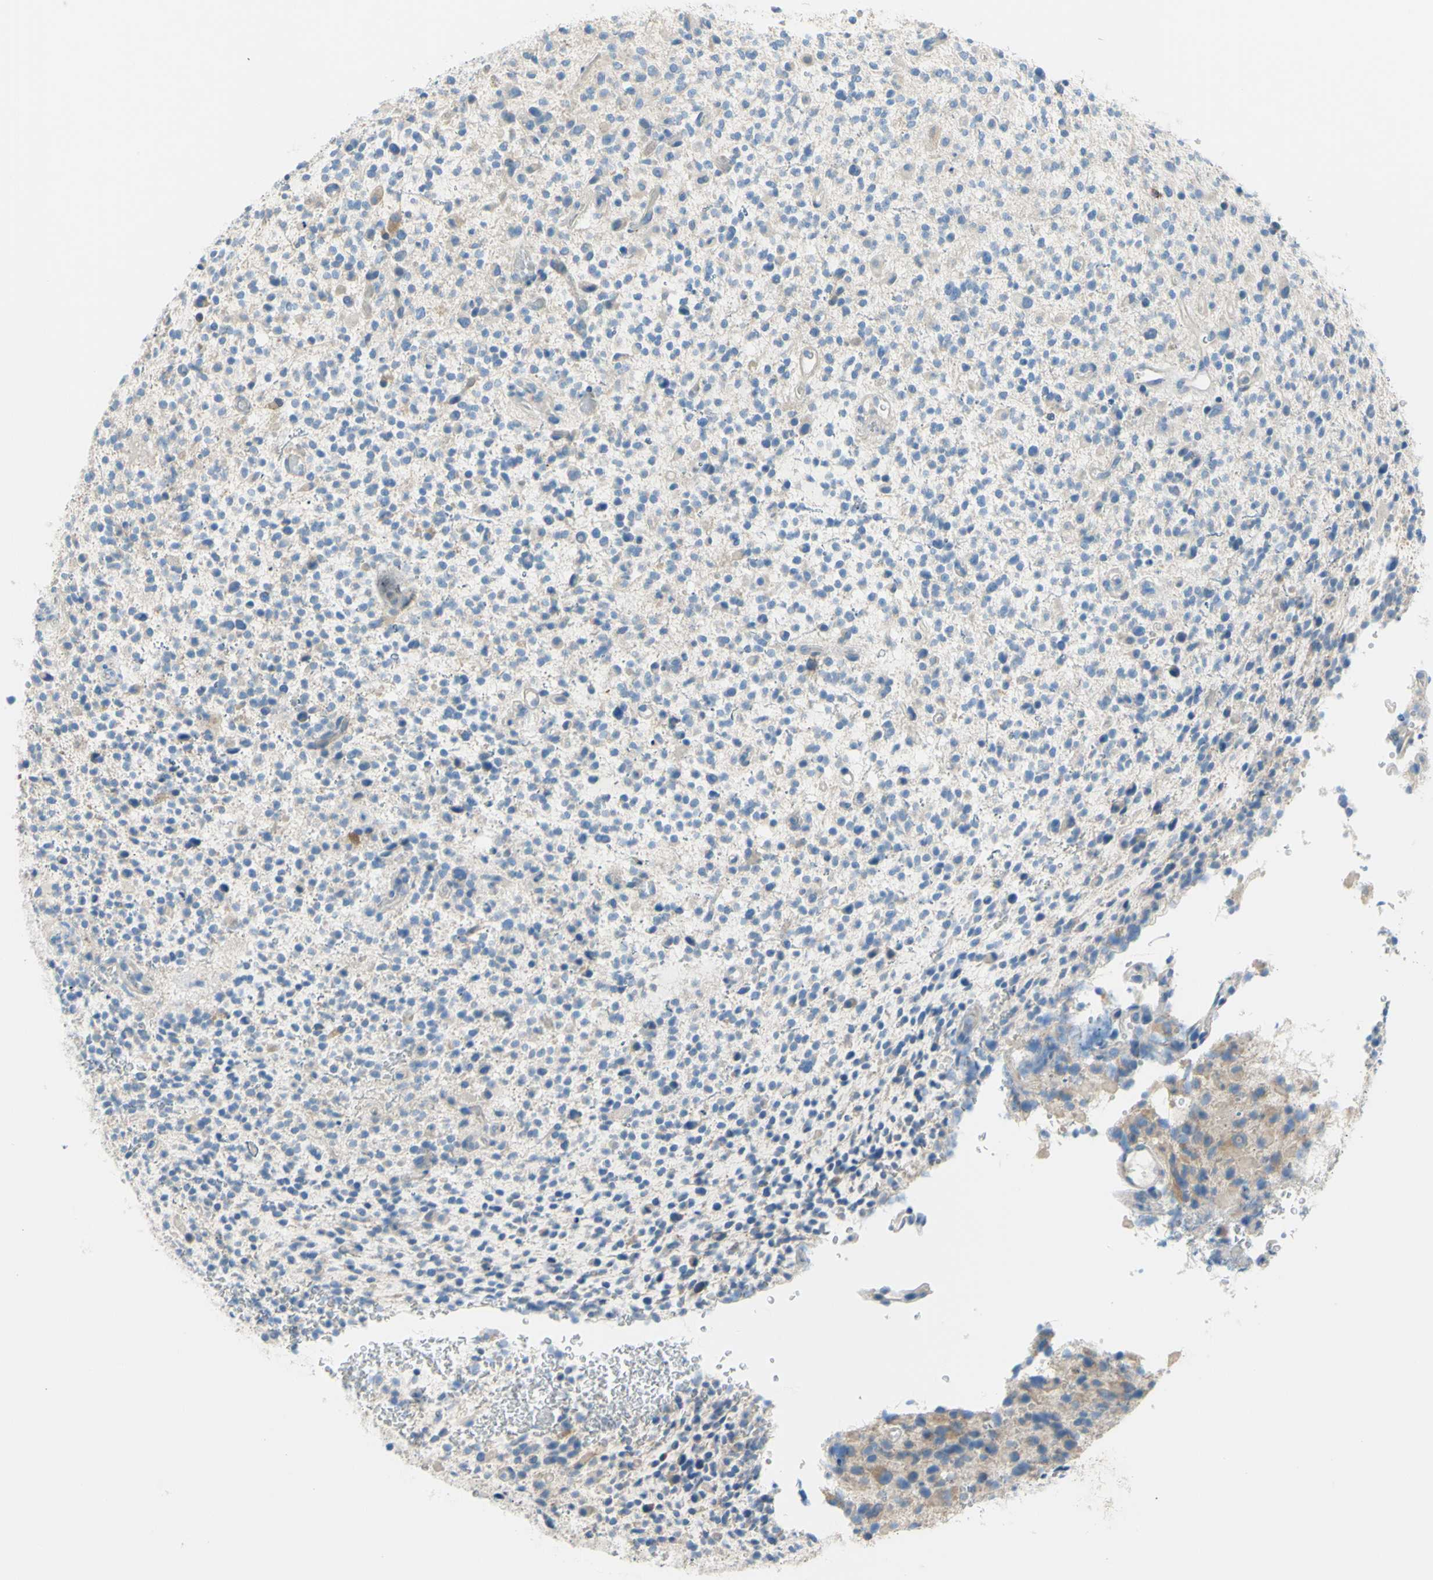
{"staining": {"intensity": "negative", "quantity": "none", "location": "none"}, "tissue": "glioma", "cell_type": "Tumor cells", "image_type": "cancer", "snomed": [{"axis": "morphology", "description": "Glioma, malignant, High grade"}, {"axis": "topography", "description": "Brain"}], "caption": "Immunohistochemistry of malignant high-grade glioma reveals no staining in tumor cells.", "gene": "PRRG2", "patient": {"sex": "male", "age": 48}}